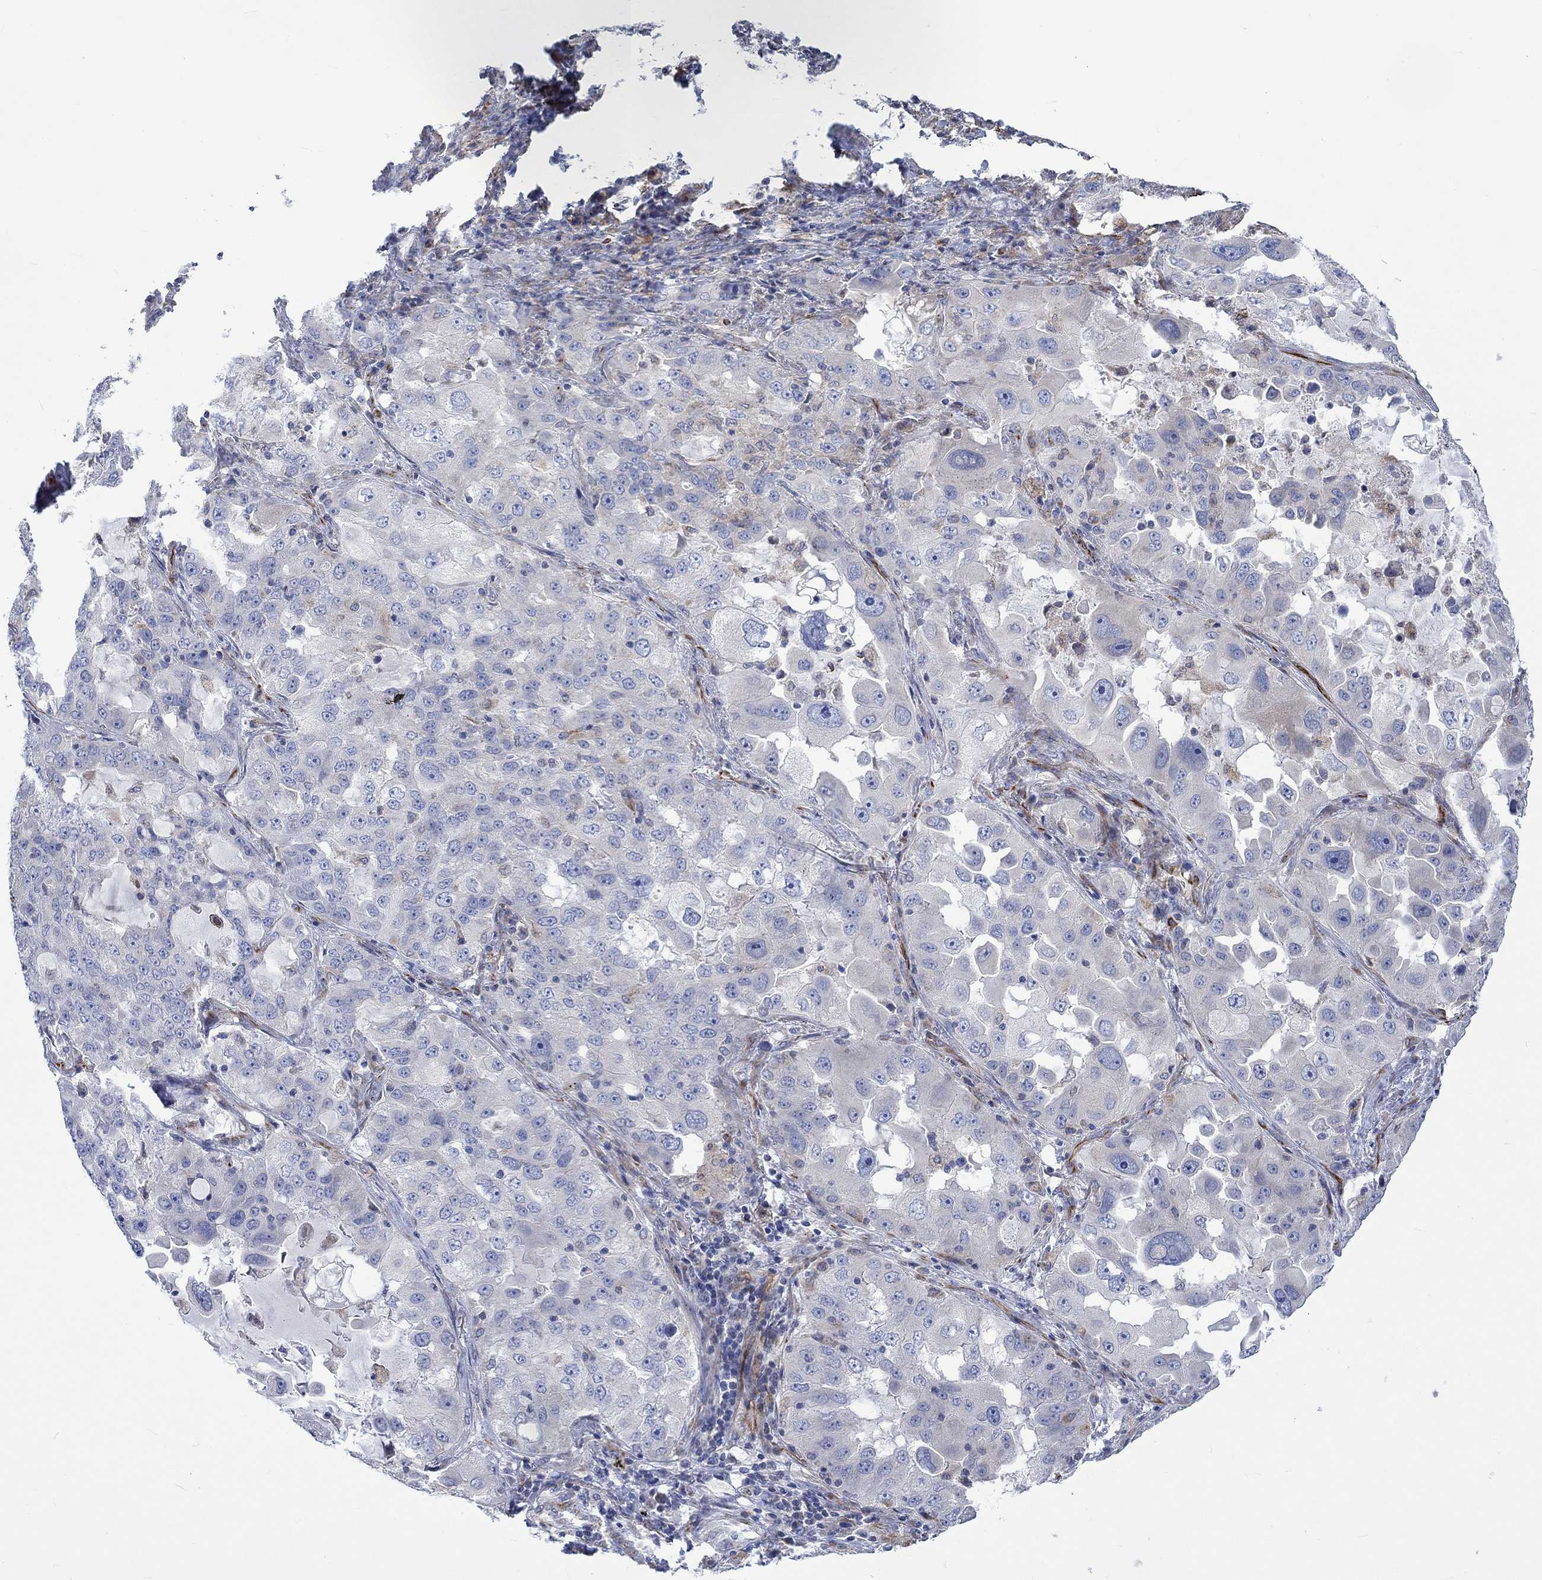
{"staining": {"intensity": "negative", "quantity": "none", "location": "none"}, "tissue": "lung cancer", "cell_type": "Tumor cells", "image_type": "cancer", "snomed": [{"axis": "morphology", "description": "Adenocarcinoma, NOS"}, {"axis": "topography", "description": "Lung"}], "caption": "High magnification brightfield microscopy of adenocarcinoma (lung) stained with DAB (brown) and counterstained with hematoxylin (blue): tumor cells show no significant expression.", "gene": "CAMK1D", "patient": {"sex": "female", "age": 61}}